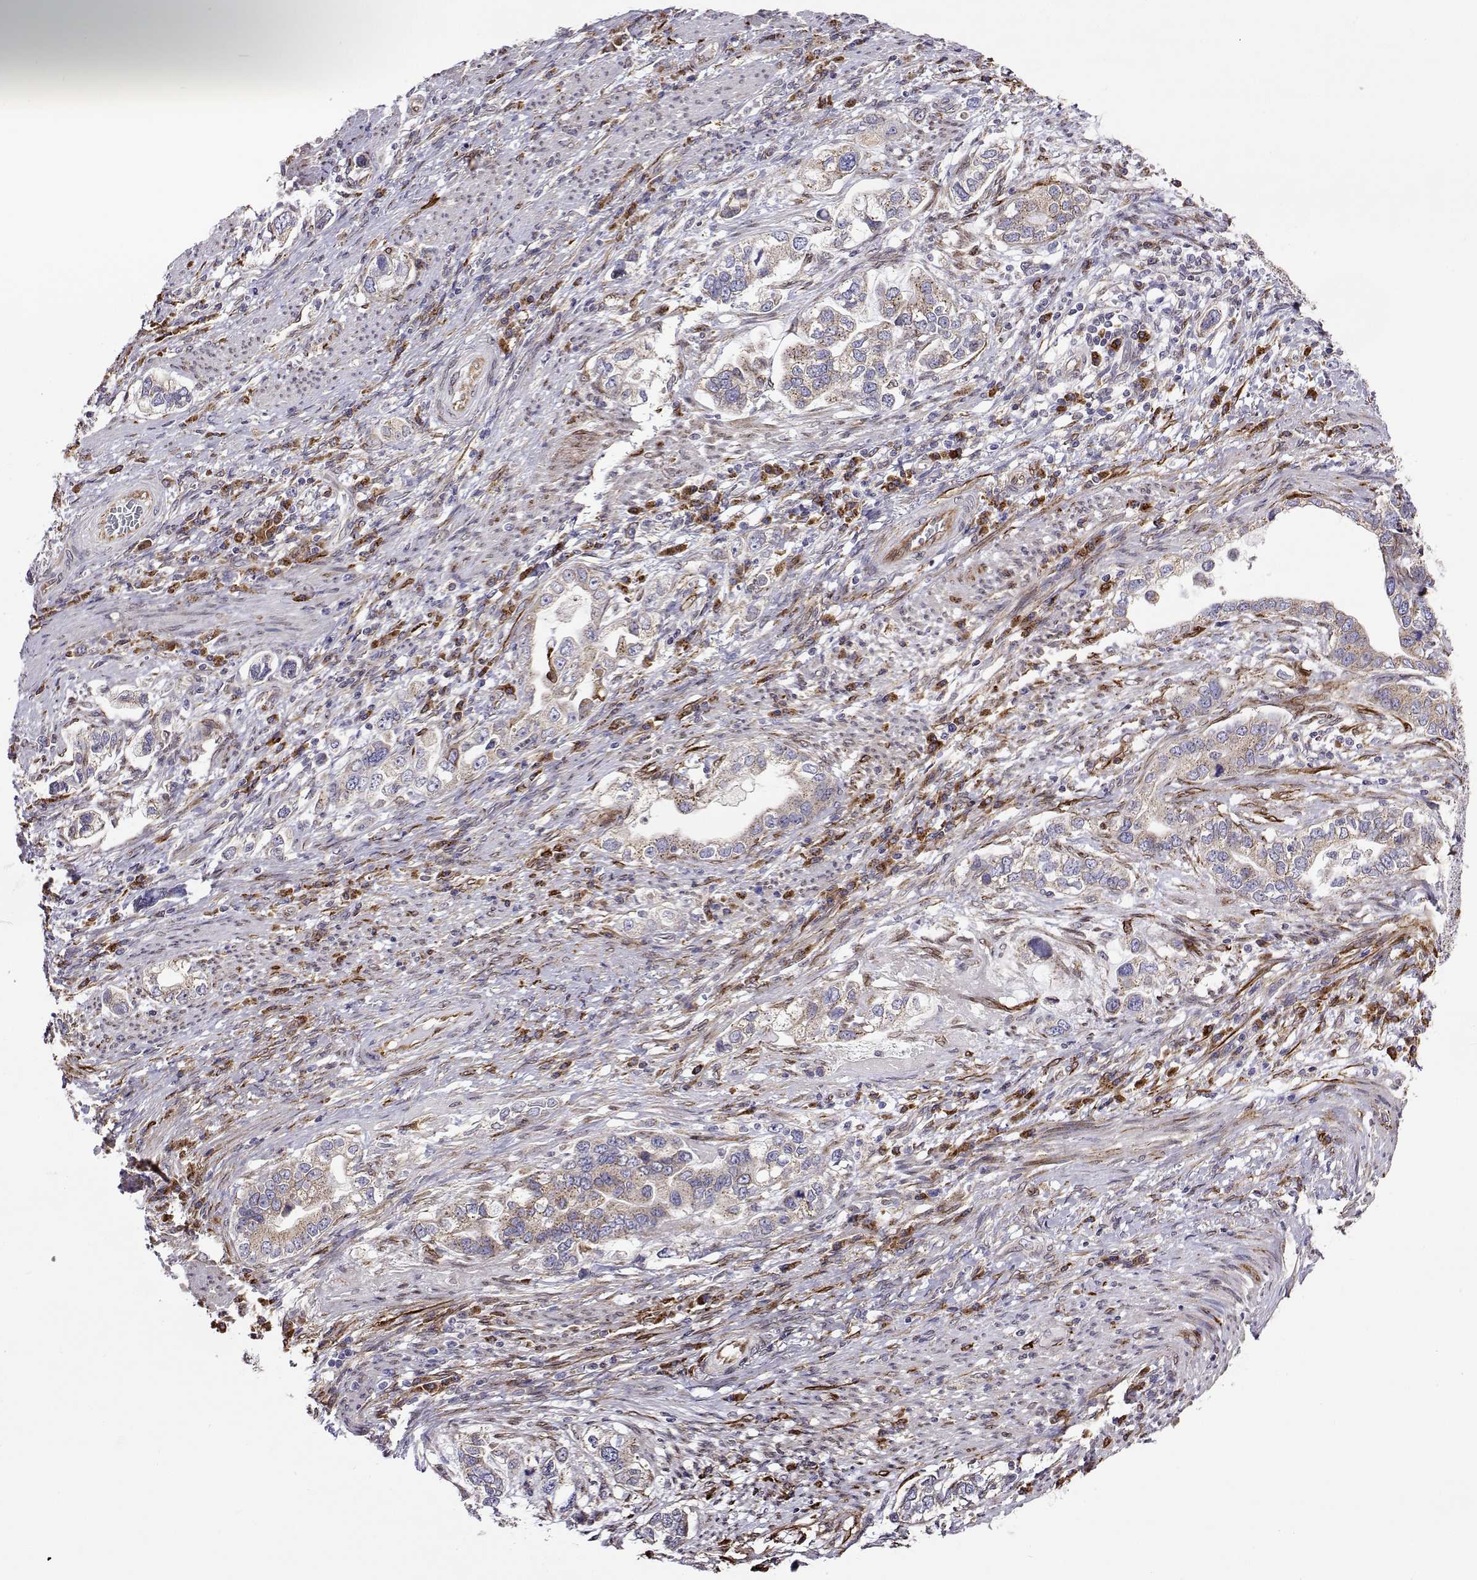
{"staining": {"intensity": "weak", "quantity": "<25%", "location": "cytoplasmic/membranous"}, "tissue": "stomach cancer", "cell_type": "Tumor cells", "image_type": "cancer", "snomed": [{"axis": "morphology", "description": "Adenocarcinoma, NOS"}, {"axis": "topography", "description": "Stomach, lower"}], "caption": "The immunohistochemistry (IHC) micrograph has no significant expression in tumor cells of stomach cancer tissue.", "gene": "PGRMC2", "patient": {"sex": "female", "age": 93}}